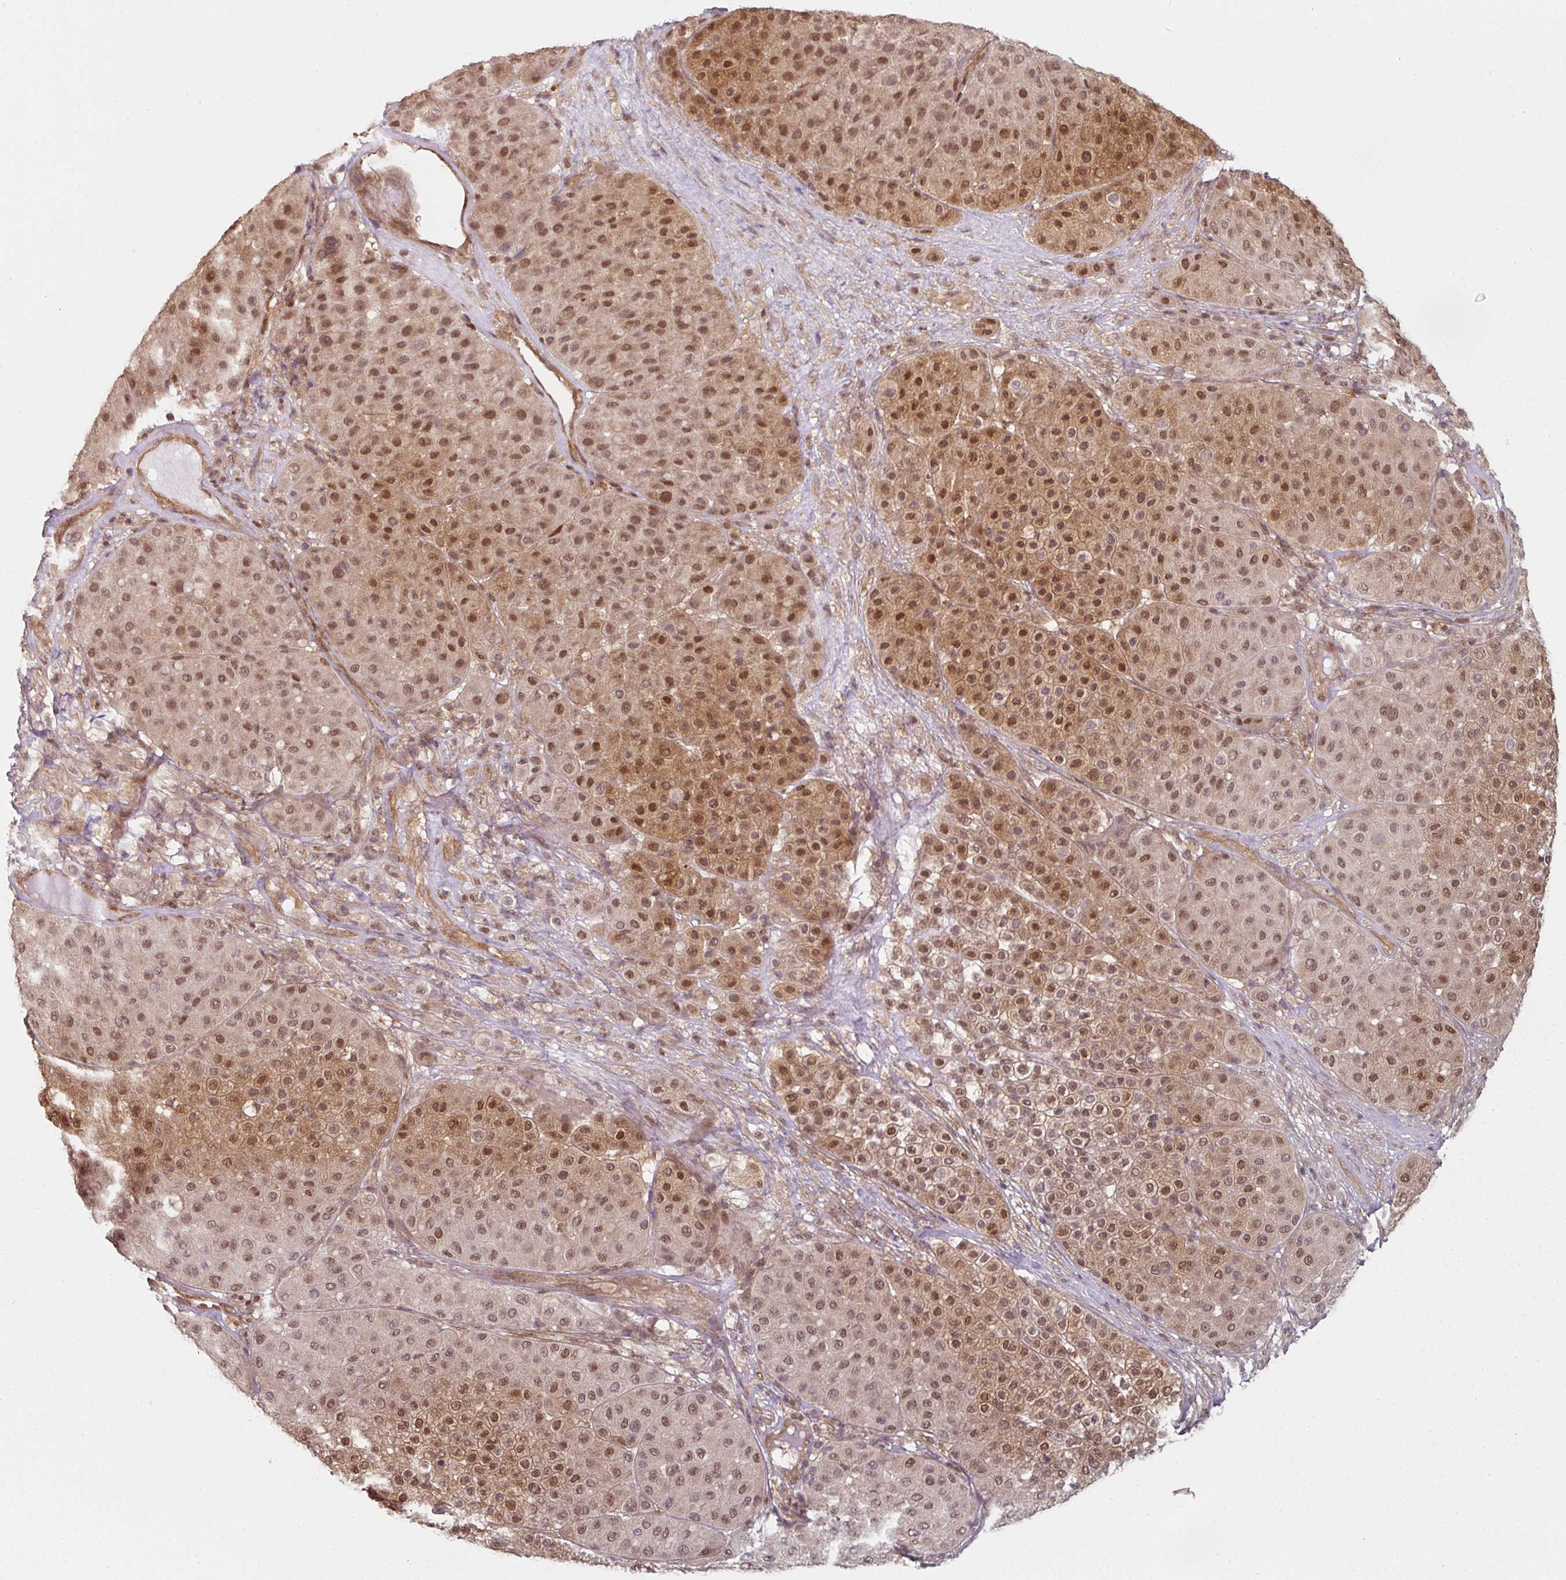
{"staining": {"intensity": "moderate", "quantity": ">75%", "location": "cytoplasmic/membranous,nuclear"}, "tissue": "melanoma", "cell_type": "Tumor cells", "image_type": "cancer", "snomed": [{"axis": "morphology", "description": "Malignant melanoma, Metastatic site"}, {"axis": "topography", "description": "Smooth muscle"}], "caption": "Approximately >75% of tumor cells in melanoma display moderate cytoplasmic/membranous and nuclear protein expression as visualized by brown immunohistochemical staining.", "gene": "PSME3IP1", "patient": {"sex": "male", "age": 41}}